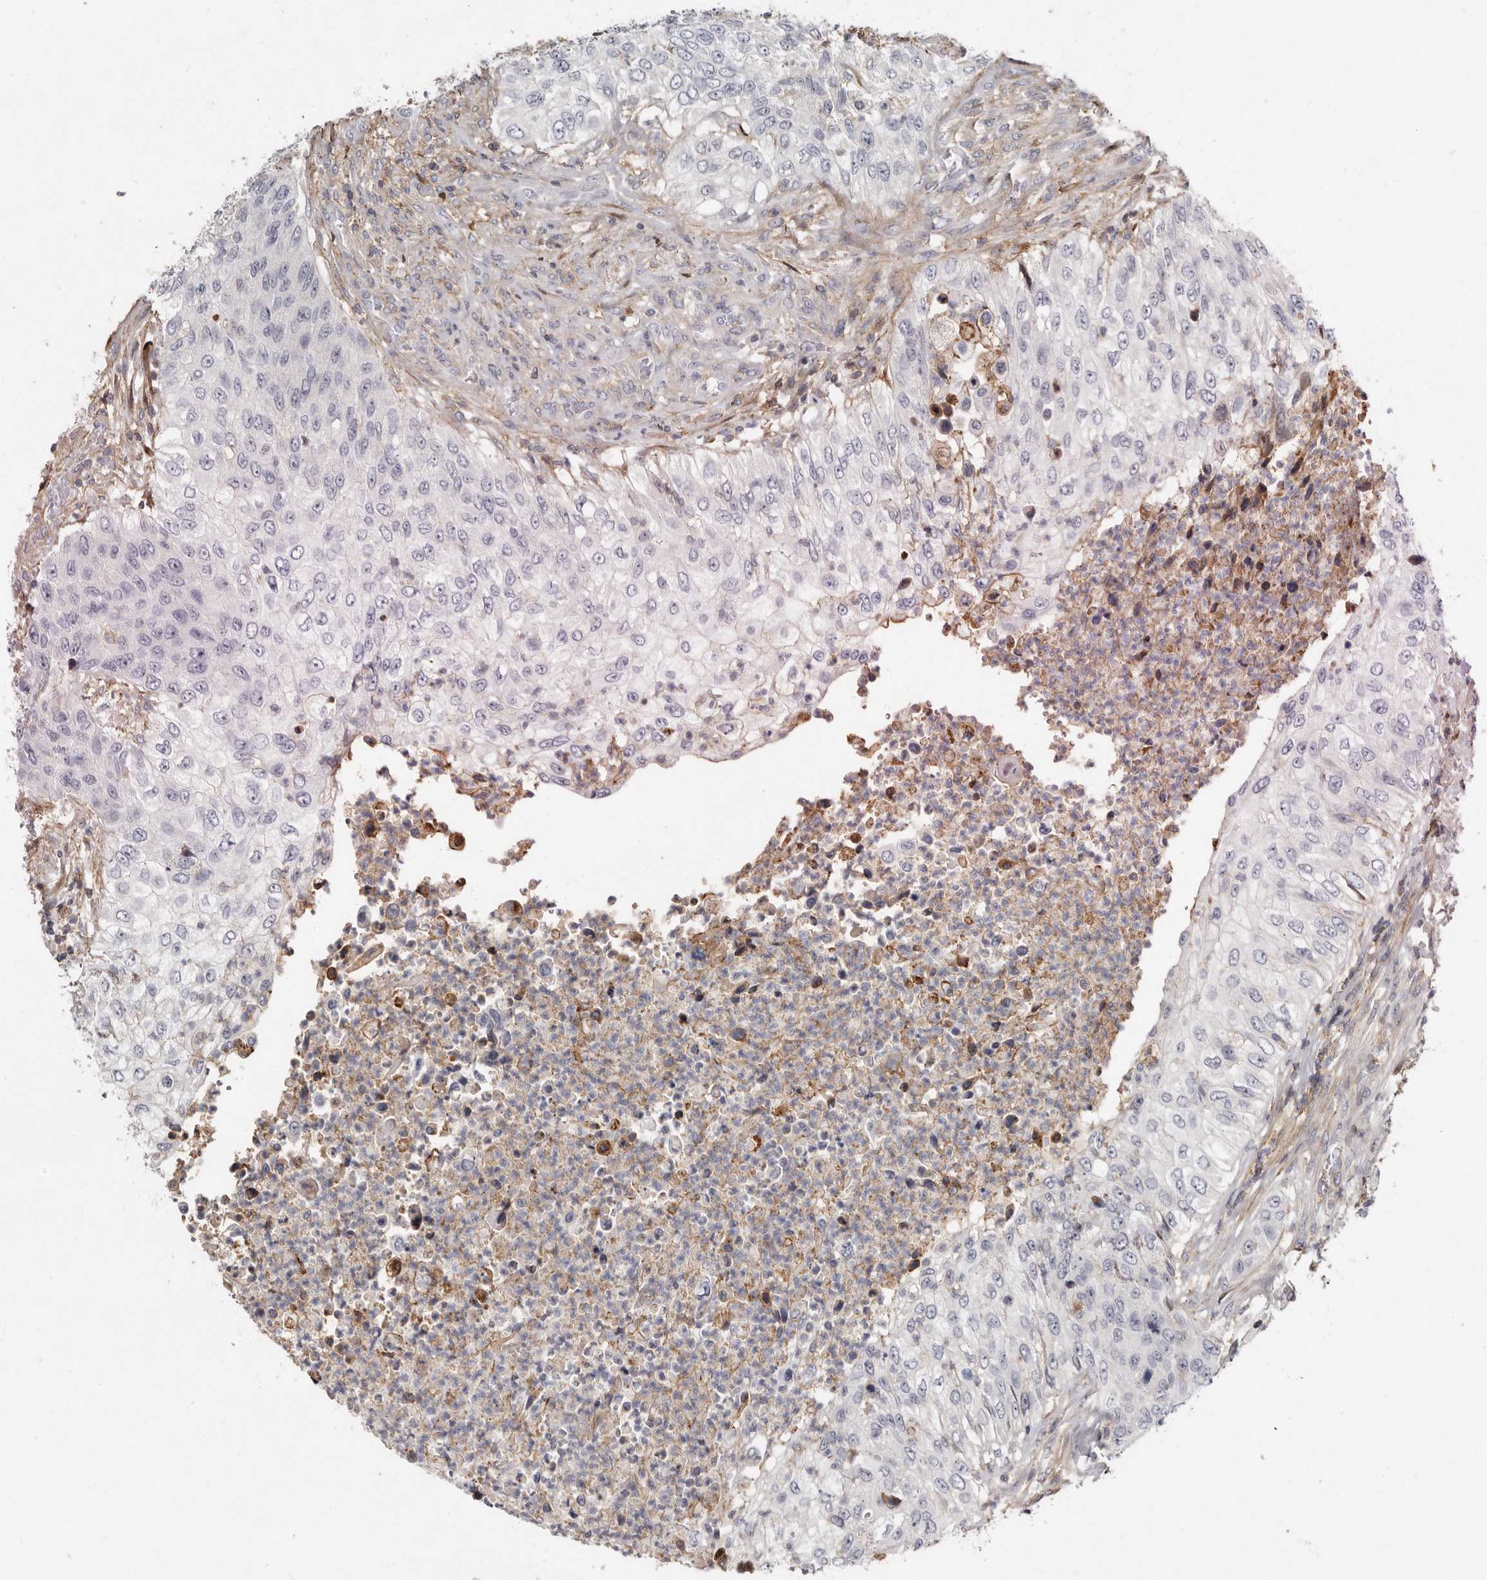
{"staining": {"intensity": "negative", "quantity": "none", "location": "none"}, "tissue": "urothelial cancer", "cell_type": "Tumor cells", "image_type": "cancer", "snomed": [{"axis": "morphology", "description": "Urothelial carcinoma, High grade"}, {"axis": "topography", "description": "Urinary bladder"}], "caption": "This is an immunohistochemistry (IHC) image of human urothelial cancer. There is no expression in tumor cells.", "gene": "KIF26B", "patient": {"sex": "female", "age": 60}}